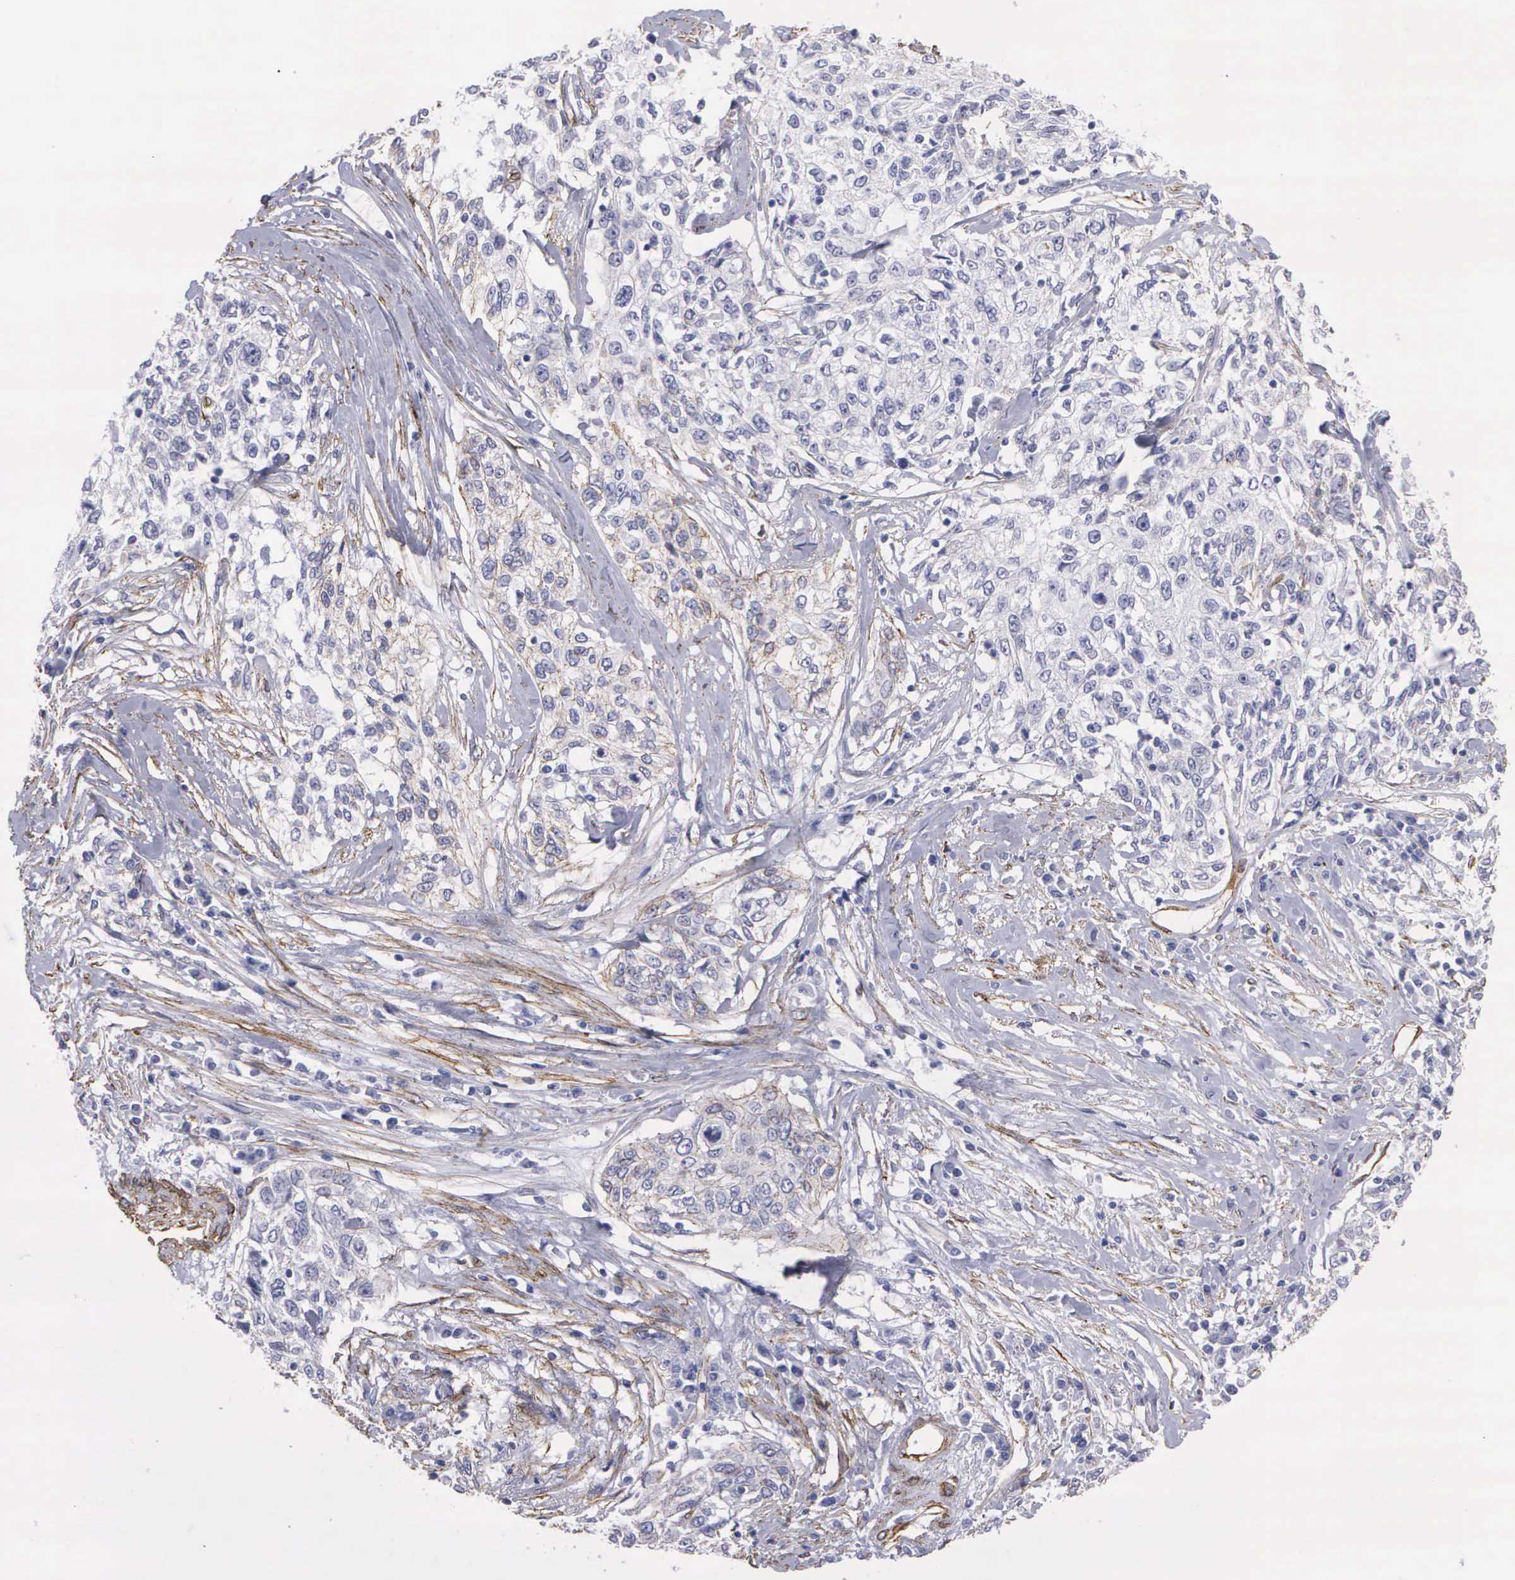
{"staining": {"intensity": "negative", "quantity": "none", "location": "none"}, "tissue": "cervical cancer", "cell_type": "Tumor cells", "image_type": "cancer", "snomed": [{"axis": "morphology", "description": "Squamous cell carcinoma, NOS"}, {"axis": "topography", "description": "Cervix"}], "caption": "An immunohistochemistry (IHC) micrograph of squamous cell carcinoma (cervical) is shown. There is no staining in tumor cells of squamous cell carcinoma (cervical). The staining was performed using DAB (3,3'-diaminobenzidine) to visualize the protein expression in brown, while the nuclei were stained in blue with hematoxylin (Magnification: 20x).", "gene": "MAGEB10", "patient": {"sex": "female", "age": 57}}